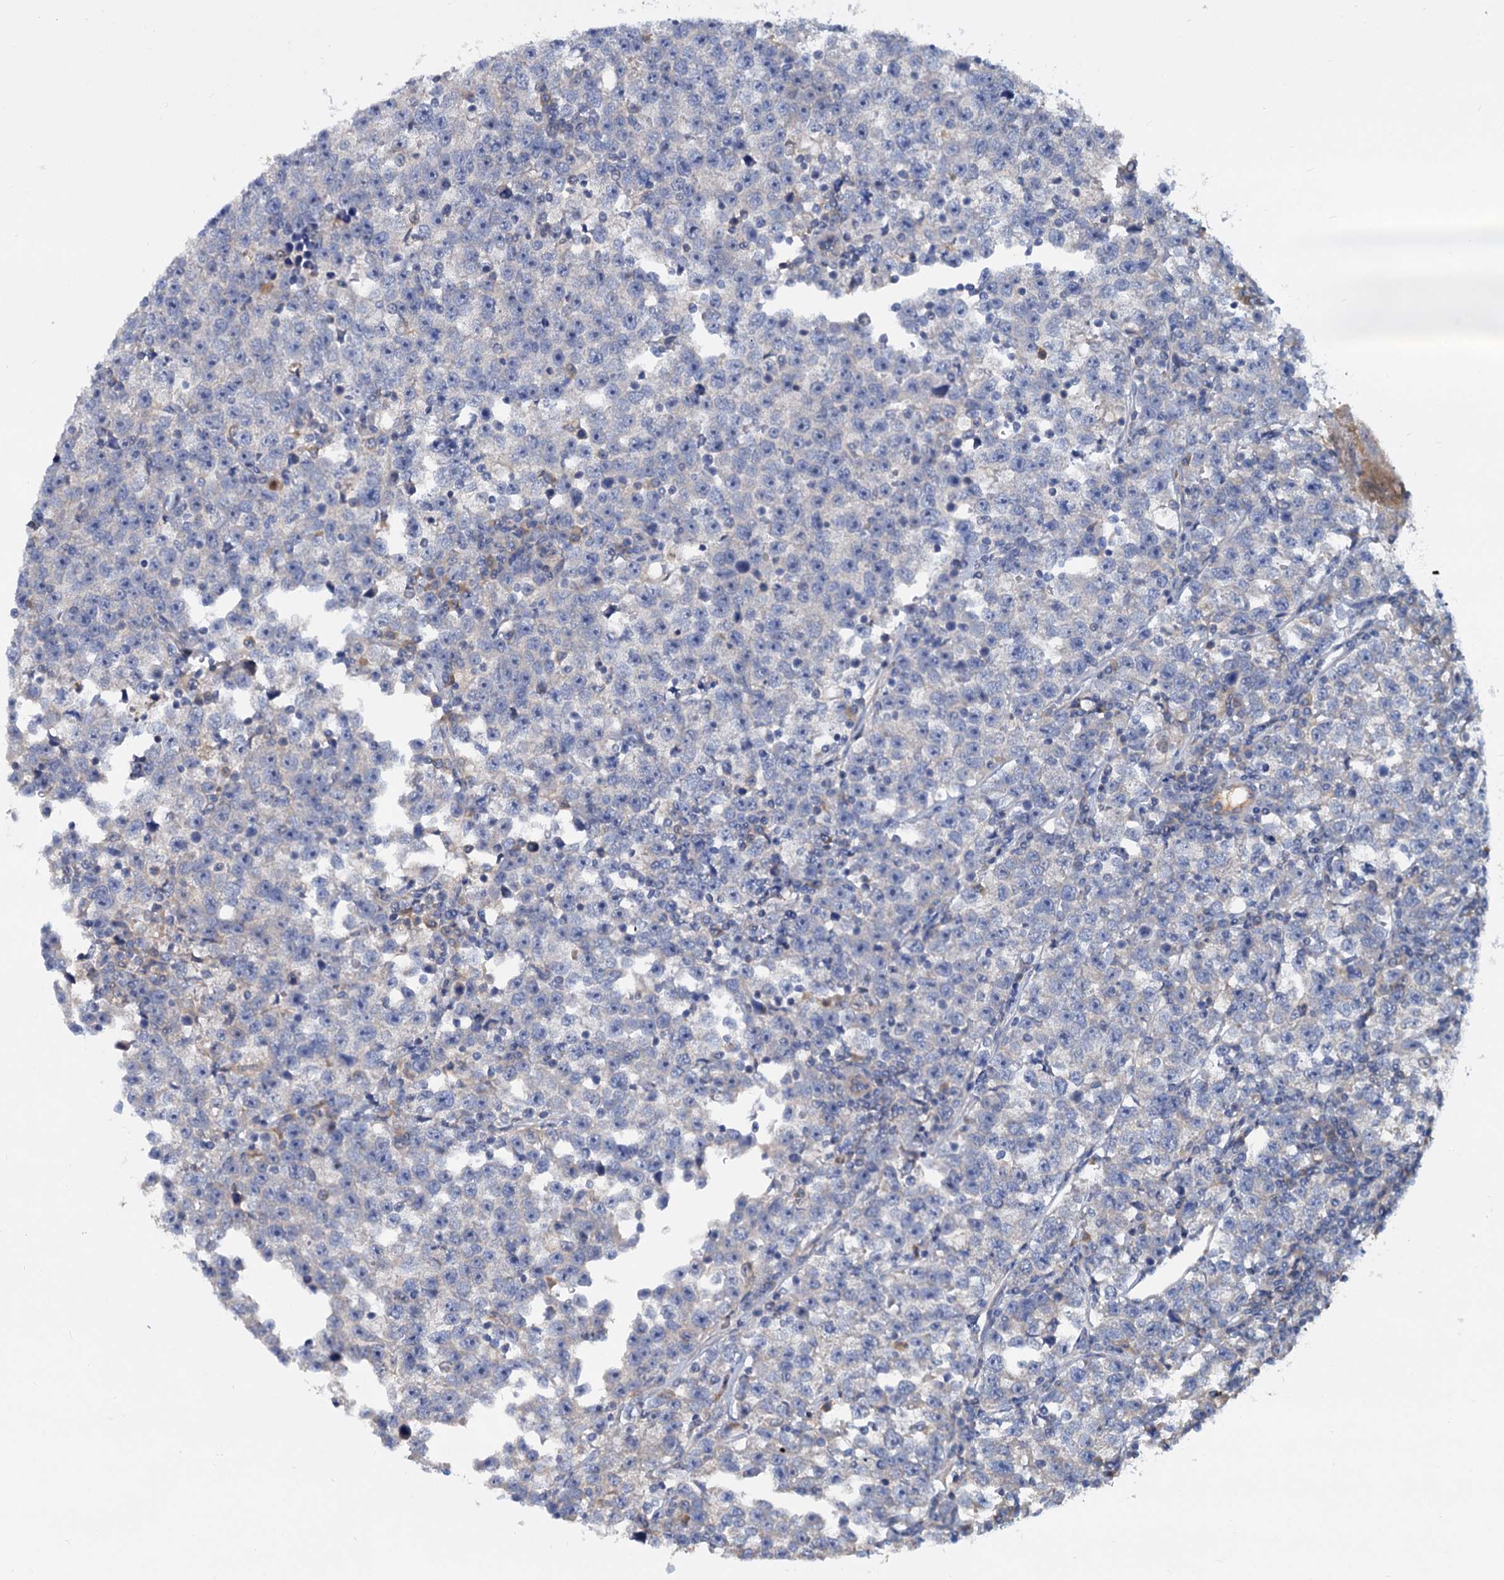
{"staining": {"intensity": "negative", "quantity": "none", "location": "none"}, "tissue": "testis cancer", "cell_type": "Tumor cells", "image_type": "cancer", "snomed": [{"axis": "morphology", "description": "Normal tissue, NOS"}, {"axis": "morphology", "description": "Seminoma, NOS"}, {"axis": "topography", "description": "Testis"}], "caption": "The immunohistochemistry (IHC) photomicrograph has no significant expression in tumor cells of testis cancer (seminoma) tissue.", "gene": "SNX15", "patient": {"sex": "male", "age": 43}}